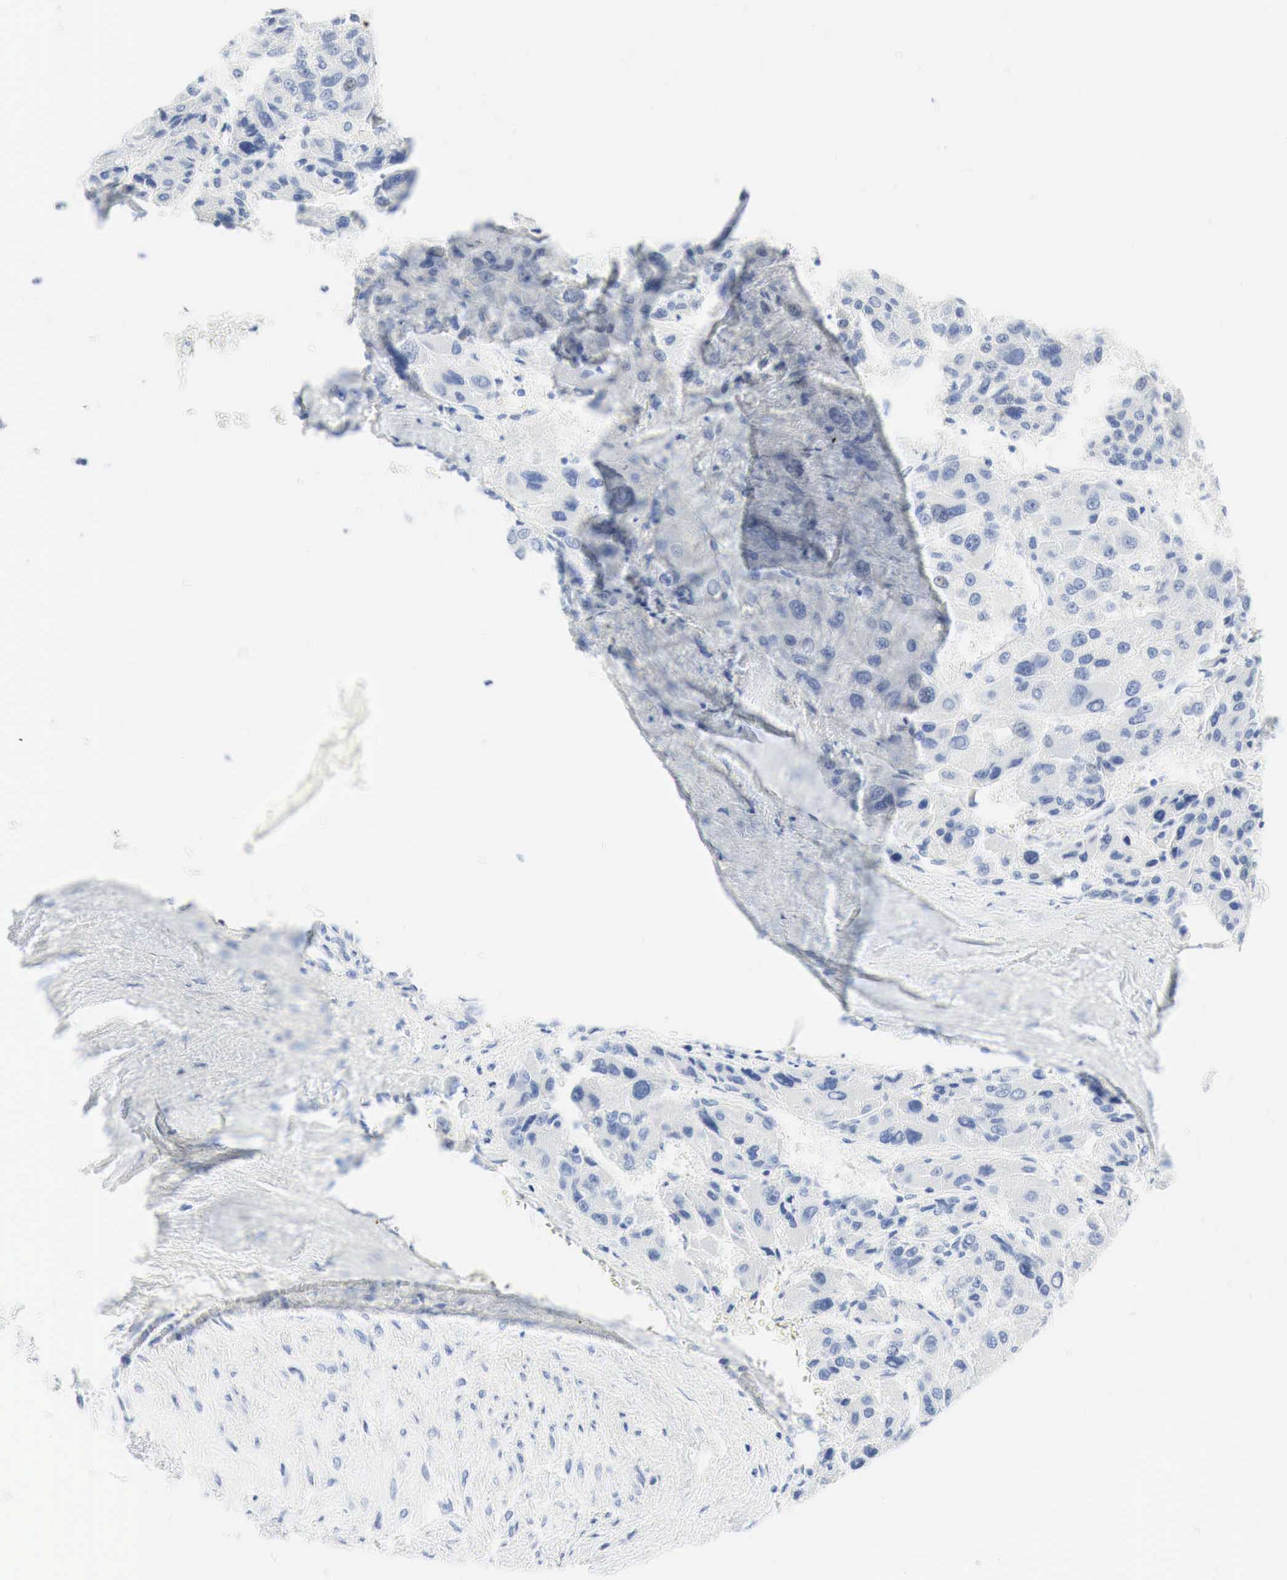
{"staining": {"intensity": "negative", "quantity": "none", "location": "none"}, "tissue": "liver cancer", "cell_type": "Tumor cells", "image_type": "cancer", "snomed": [{"axis": "morphology", "description": "Carcinoma, Hepatocellular, NOS"}, {"axis": "topography", "description": "Liver"}], "caption": "Immunohistochemical staining of hepatocellular carcinoma (liver) displays no significant staining in tumor cells.", "gene": "INHA", "patient": {"sex": "male", "age": 64}}